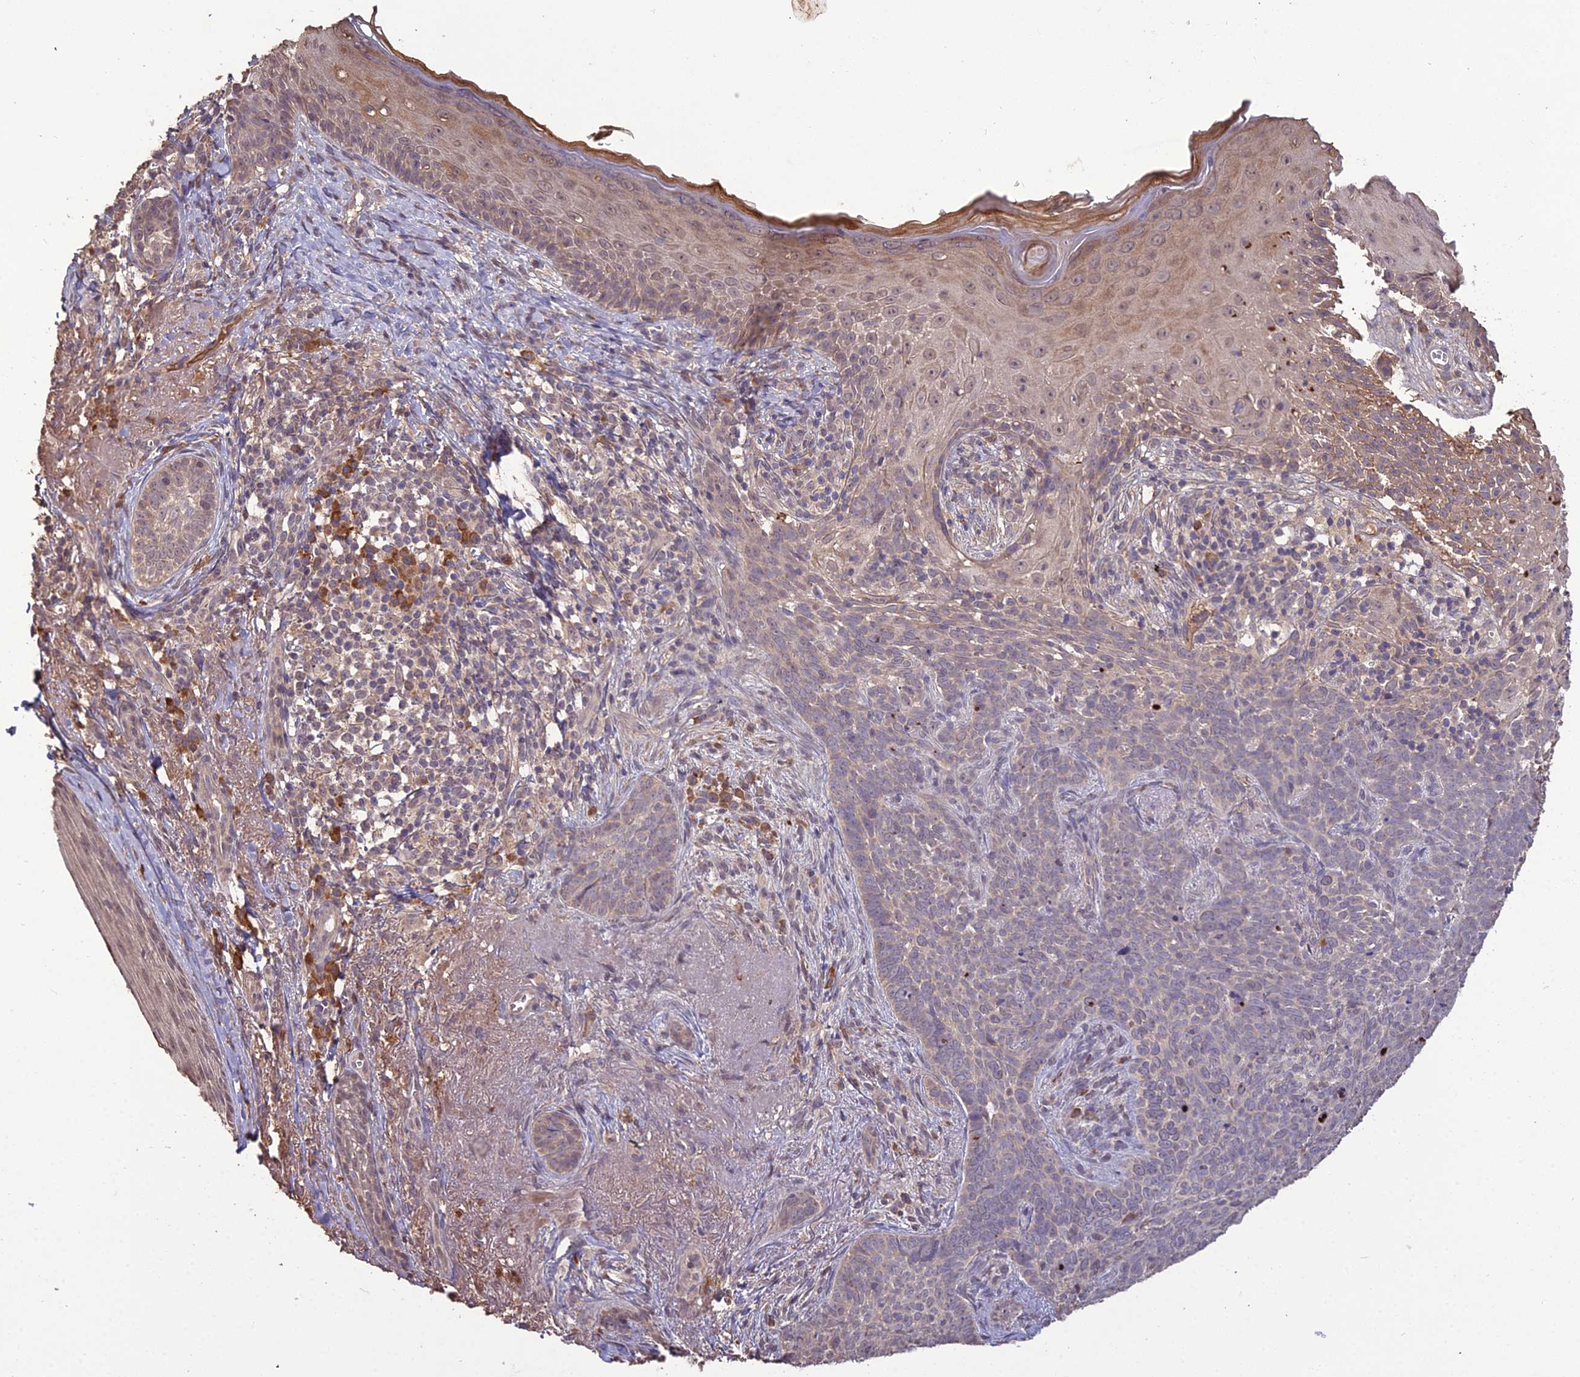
{"staining": {"intensity": "weak", "quantity": "25%-75%", "location": "cytoplasmic/membranous"}, "tissue": "skin cancer", "cell_type": "Tumor cells", "image_type": "cancer", "snomed": [{"axis": "morphology", "description": "Basal cell carcinoma"}, {"axis": "topography", "description": "Skin"}], "caption": "Immunohistochemical staining of skin cancer (basal cell carcinoma) exhibits weak cytoplasmic/membranous protein expression in approximately 25%-75% of tumor cells. The protein is stained brown, and the nuclei are stained in blue (DAB (3,3'-diaminobenzidine) IHC with brightfield microscopy, high magnification).", "gene": "KCTD16", "patient": {"sex": "female", "age": 76}}